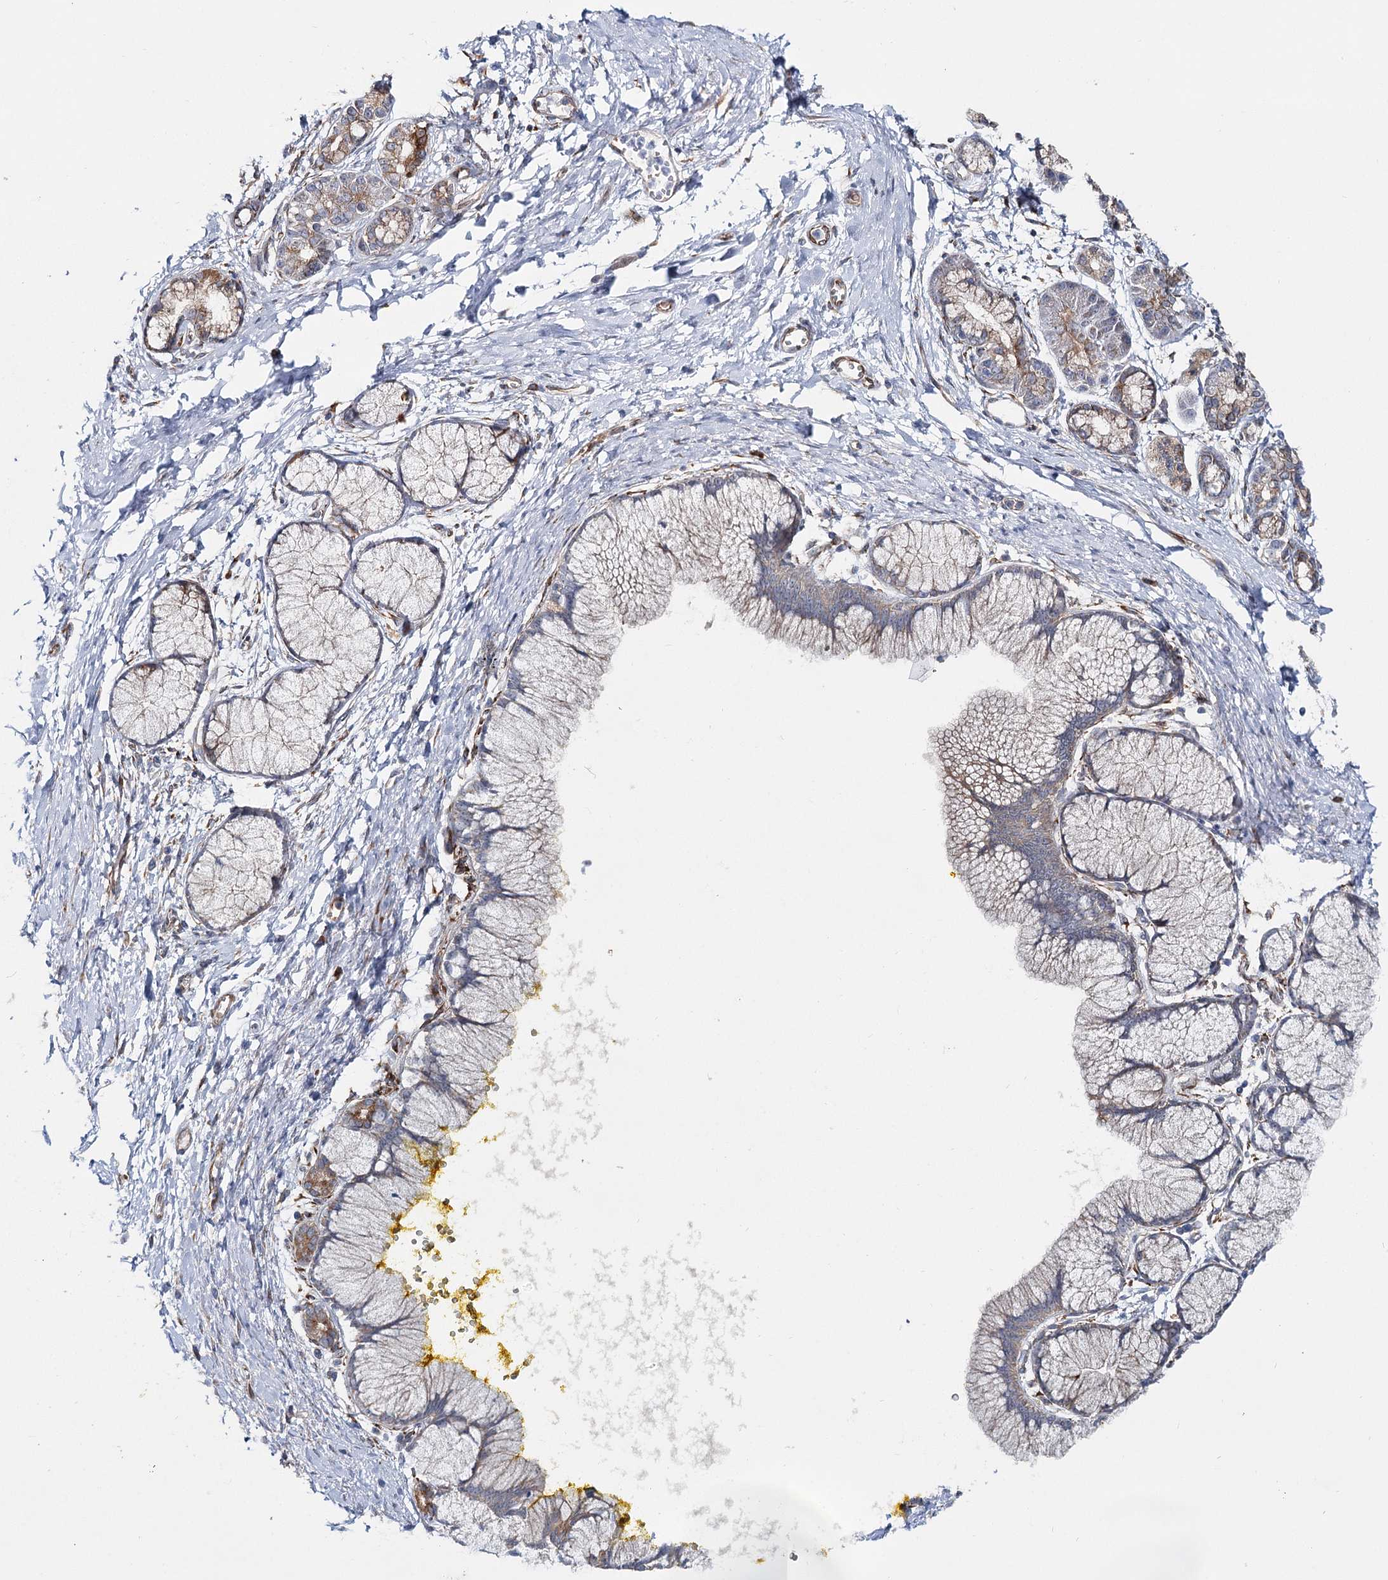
{"staining": {"intensity": "weak", "quantity": "25%-75%", "location": "cytoplasmic/membranous"}, "tissue": "pancreatic cancer", "cell_type": "Tumor cells", "image_type": "cancer", "snomed": [{"axis": "morphology", "description": "Adenocarcinoma, NOS"}, {"axis": "topography", "description": "Pancreas"}], "caption": "Human pancreatic cancer stained for a protein (brown) displays weak cytoplasmic/membranous positive positivity in about 25%-75% of tumor cells.", "gene": "CIB4", "patient": {"sex": "male", "age": 58}}